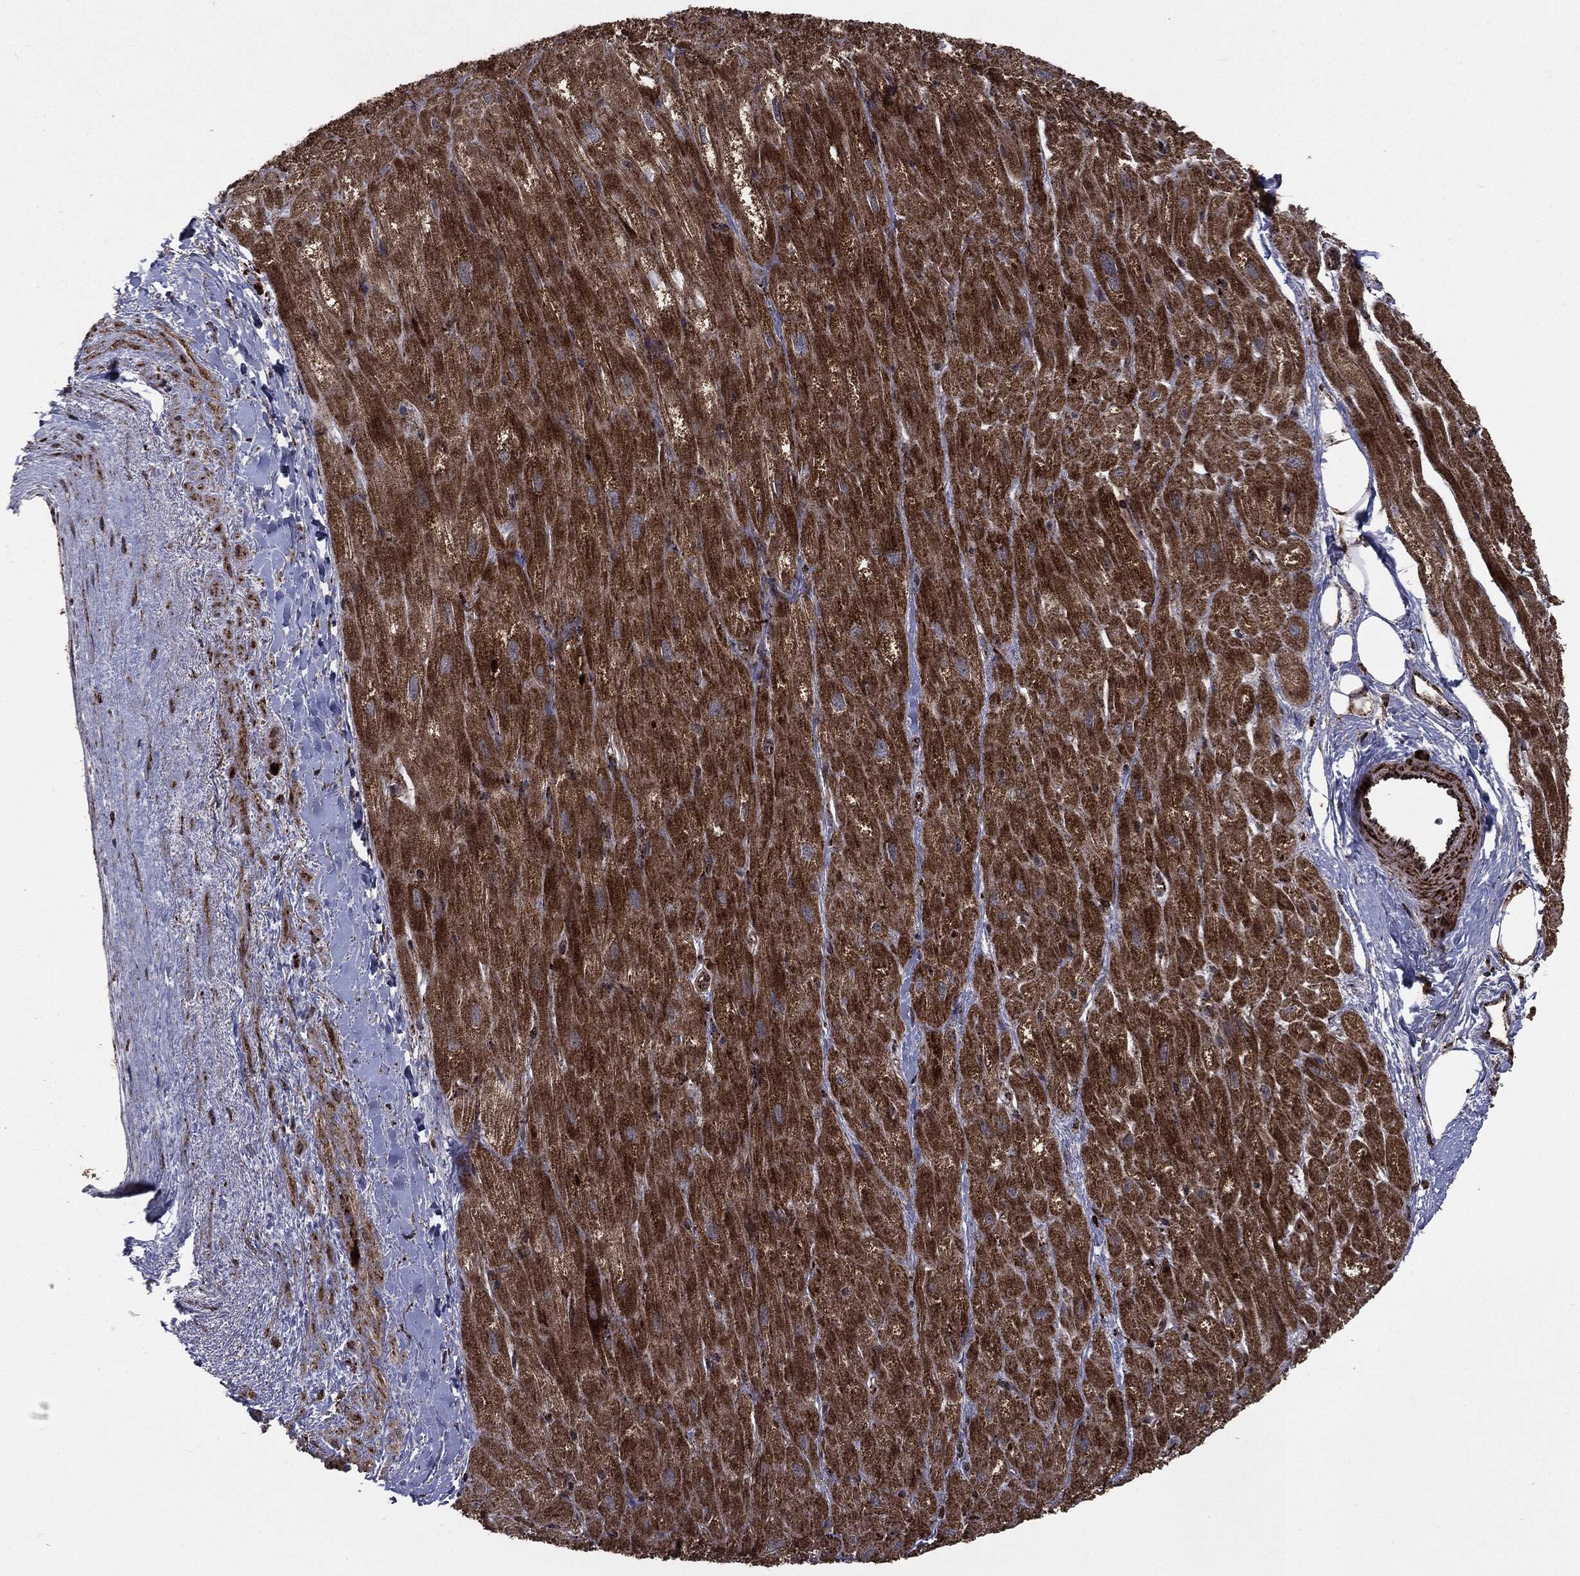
{"staining": {"intensity": "strong", "quantity": ">75%", "location": "cytoplasmic/membranous"}, "tissue": "heart muscle", "cell_type": "Cardiomyocytes", "image_type": "normal", "snomed": [{"axis": "morphology", "description": "Normal tissue, NOS"}, {"axis": "topography", "description": "Heart"}], "caption": "Human heart muscle stained for a protein (brown) displays strong cytoplasmic/membranous positive expression in about >75% of cardiomyocytes.", "gene": "MAP2K1", "patient": {"sex": "male", "age": 62}}